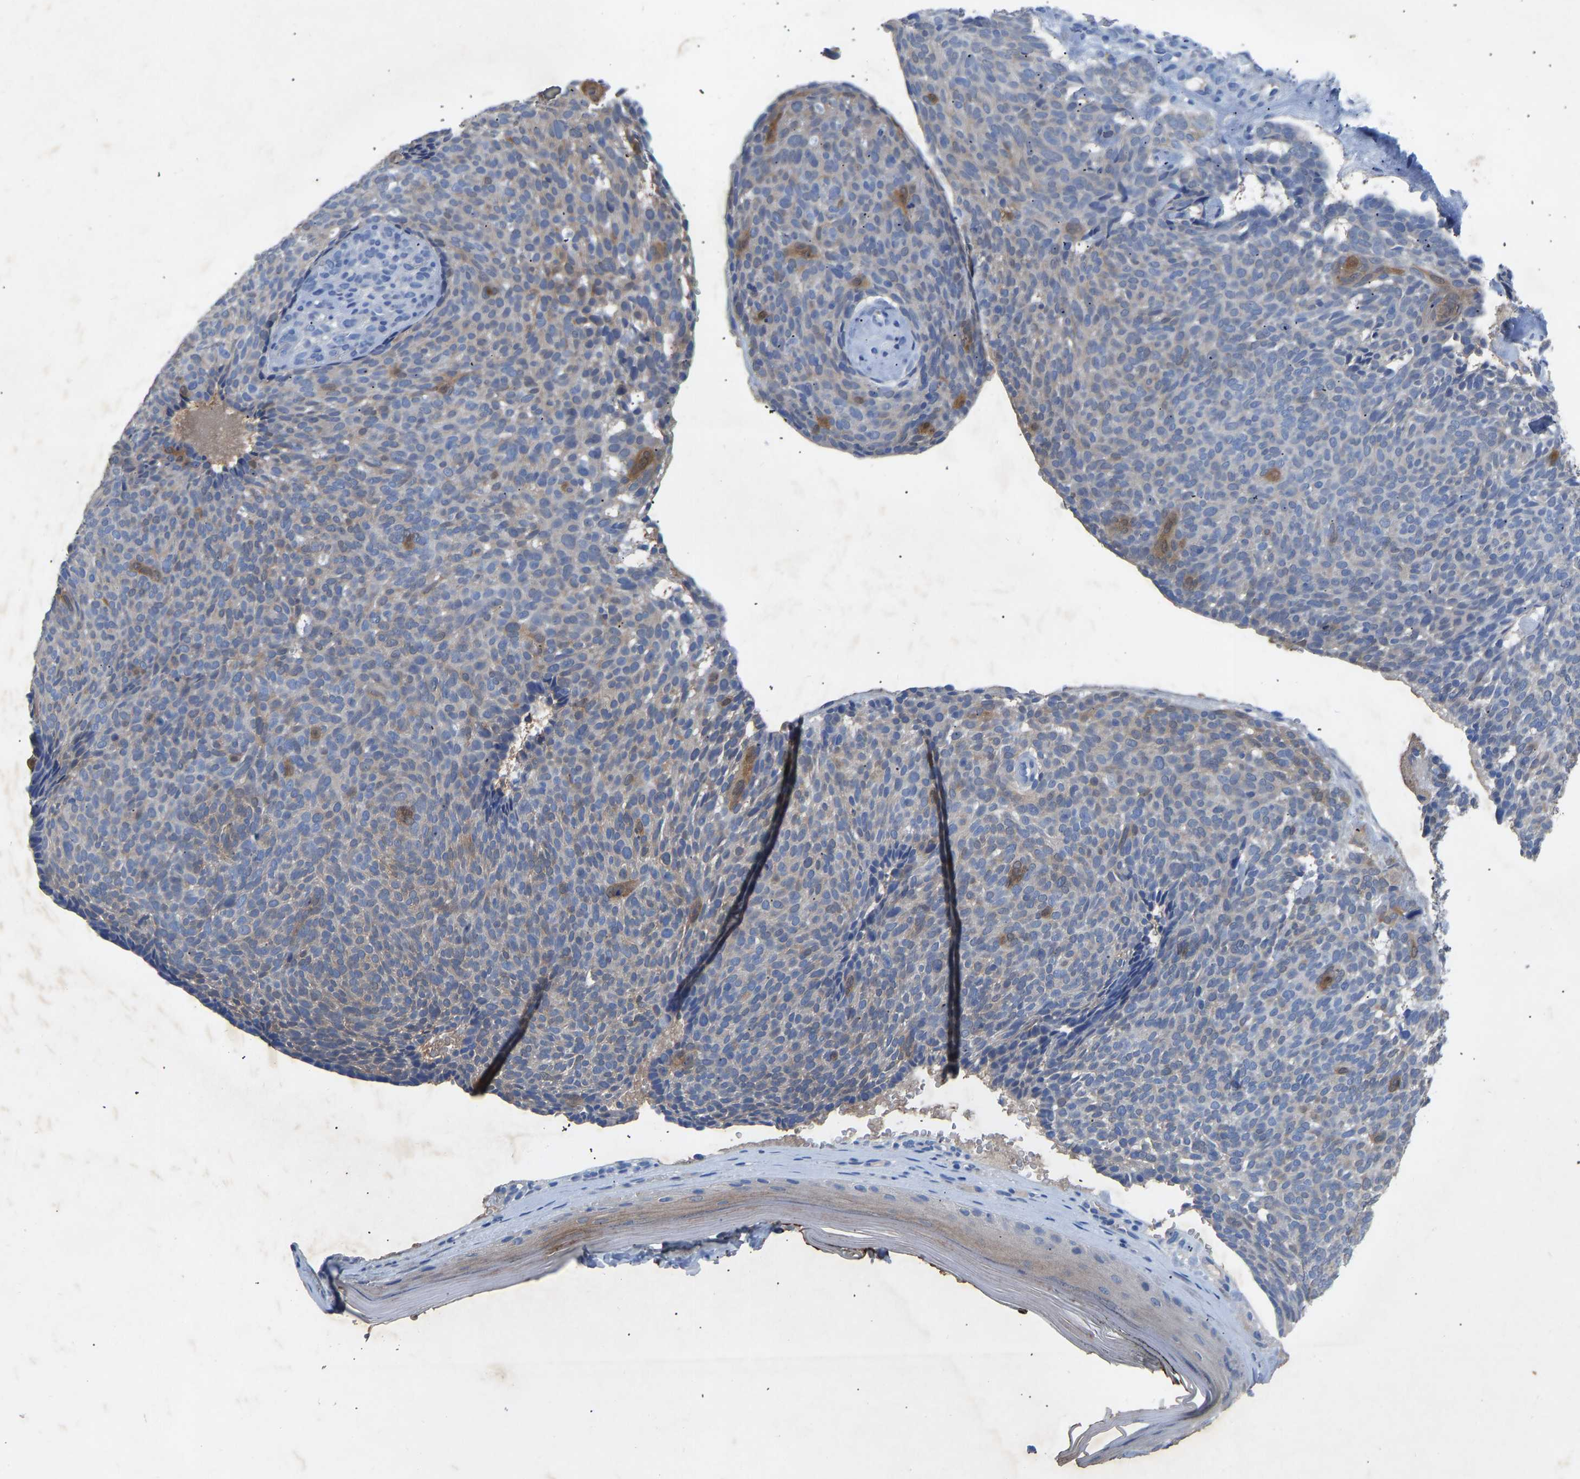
{"staining": {"intensity": "moderate", "quantity": "<25%", "location": "cytoplasmic/membranous"}, "tissue": "skin cancer", "cell_type": "Tumor cells", "image_type": "cancer", "snomed": [{"axis": "morphology", "description": "Basal cell carcinoma"}, {"axis": "topography", "description": "Skin"}], "caption": "Protein staining by IHC shows moderate cytoplasmic/membranous expression in about <25% of tumor cells in basal cell carcinoma (skin). The staining was performed using DAB (3,3'-diaminobenzidine), with brown indicating positive protein expression. Nuclei are stained blue with hematoxylin.", "gene": "RBP1", "patient": {"sex": "male", "age": 61}}